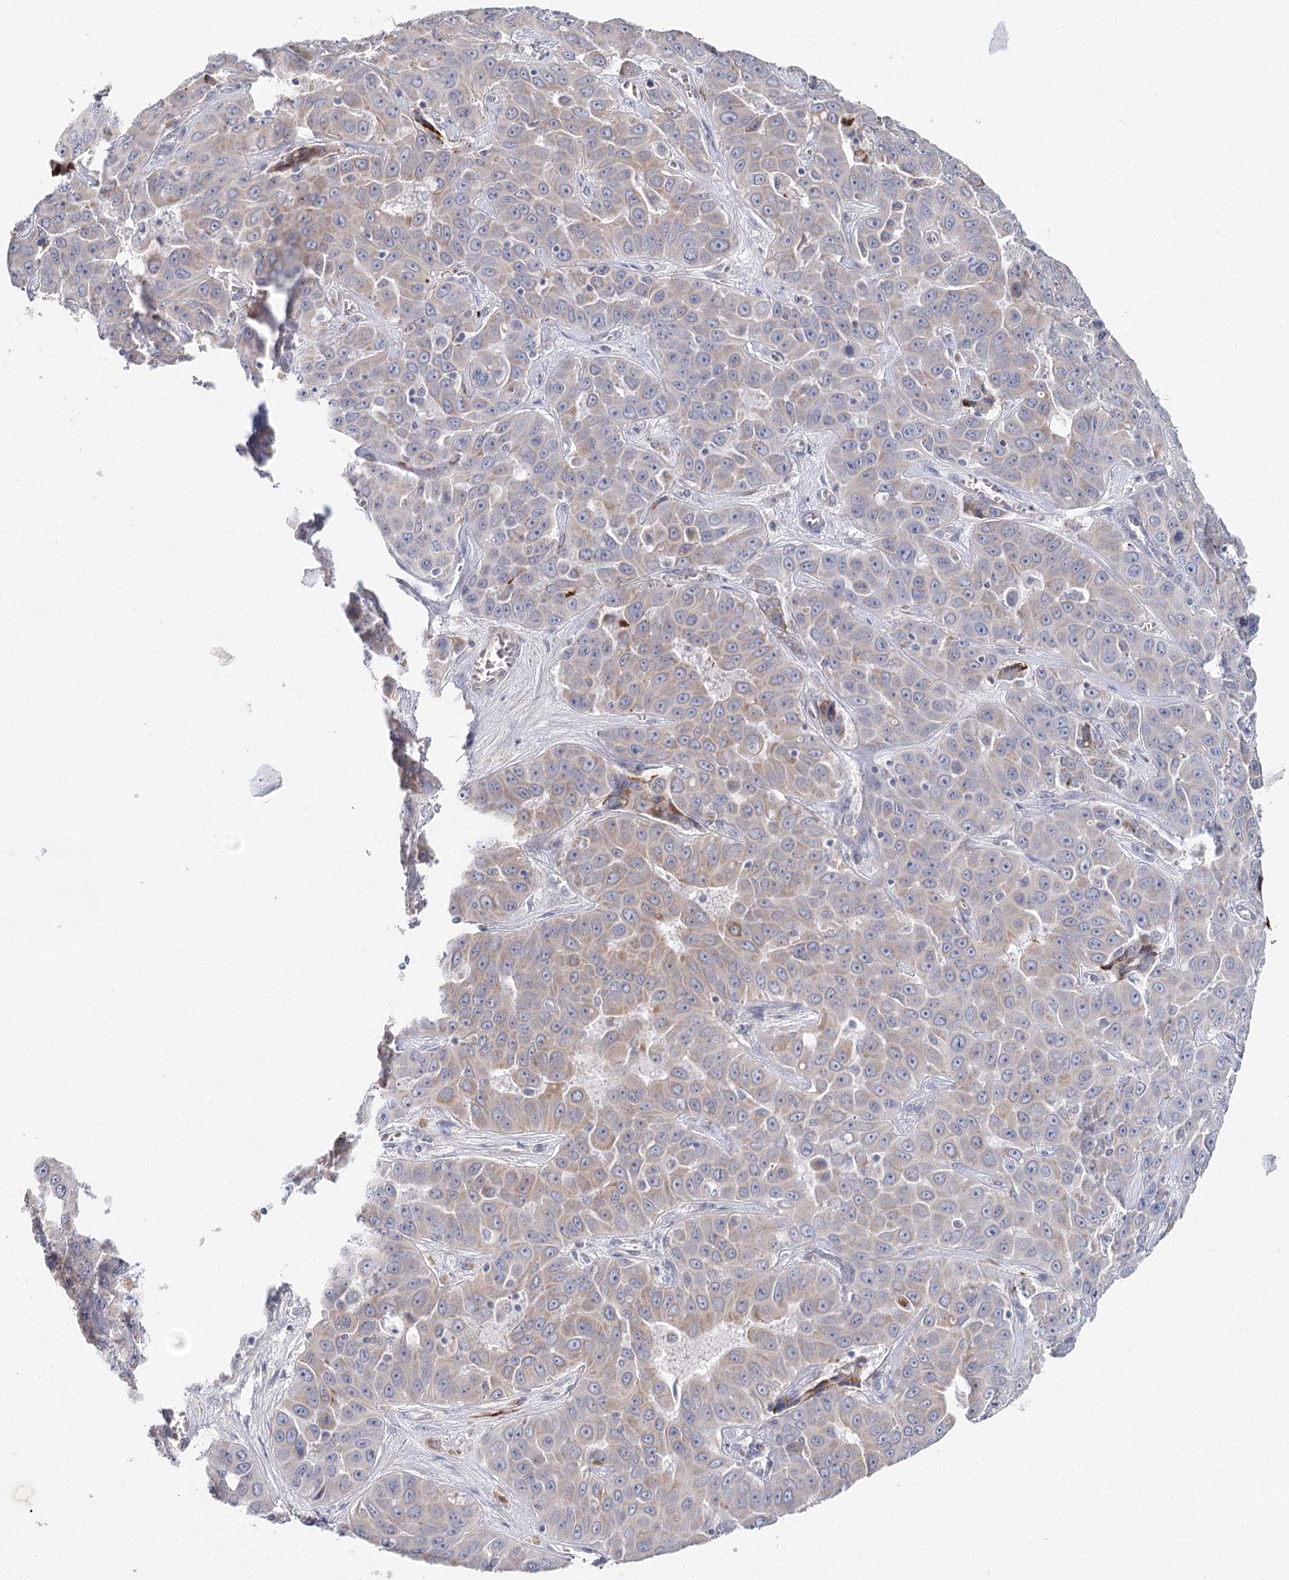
{"staining": {"intensity": "weak", "quantity": "25%-75%", "location": "cytoplasmic/membranous"}, "tissue": "liver cancer", "cell_type": "Tumor cells", "image_type": "cancer", "snomed": [{"axis": "morphology", "description": "Cholangiocarcinoma"}, {"axis": "topography", "description": "Liver"}], "caption": "A high-resolution photomicrograph shows immunohistochemistry staining of liver cancer (cholangiocarcinoma), which demonstrates weak cytoplasmic/membranous staining in about 25%-75% of tumor cells. (DAB = brown stain, brightfield microscopy at high magnification).", "gene": "ARHGAP44", "patient": {"sex": "female", "age": 52}}